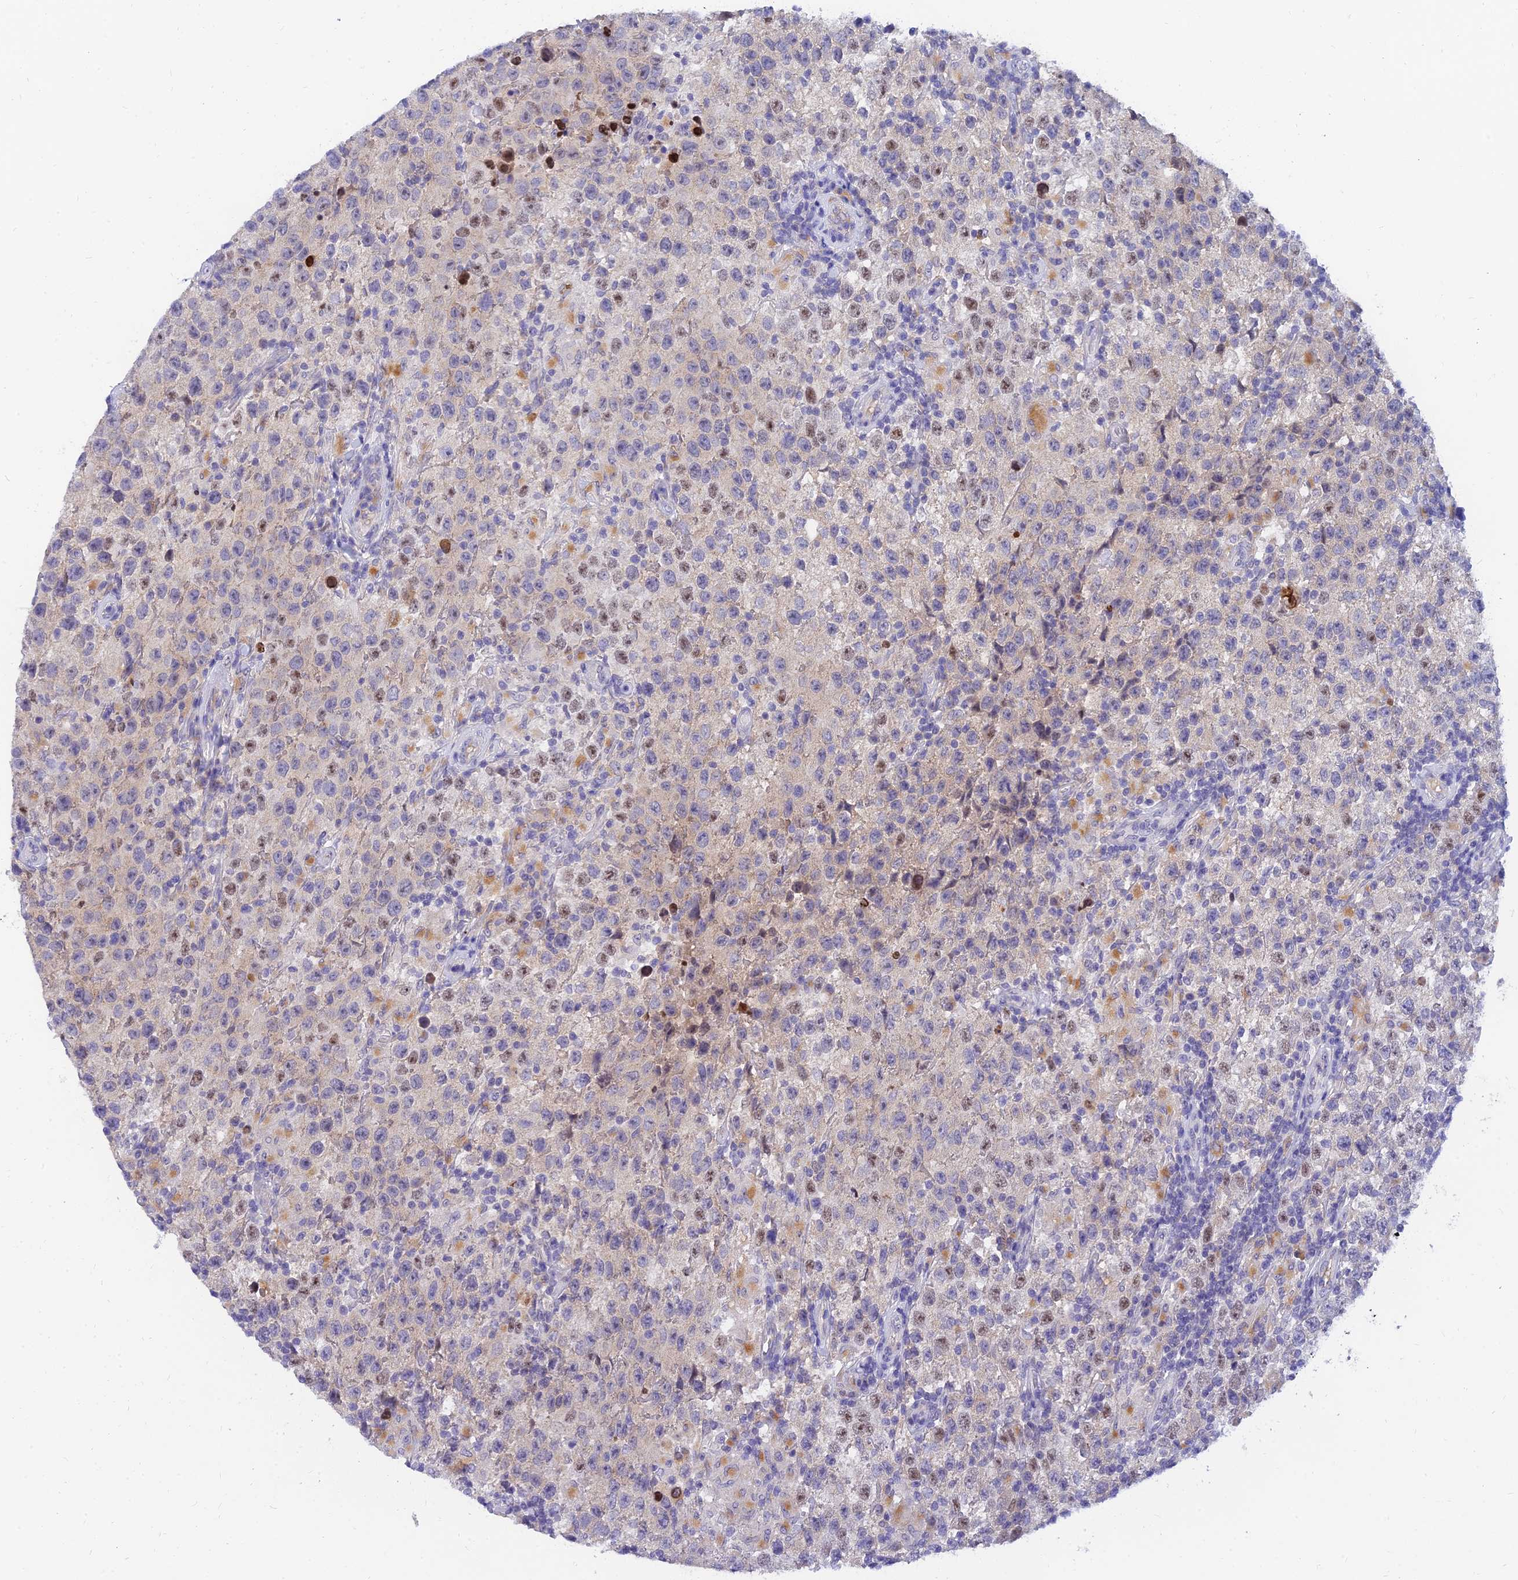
{"staining": {"intensity": "moderate", "quantity": "<25%", "location": "nuclear"}, "tissue": "testis cancer", "cell_type": "Tumor cells", "image_type": "cancer", "snomed": [{"axis": "morphology", "description": "Seminoma, NOS"}, {"axis": "morphology", "description": "Carcinoma, Embryonal, NOS"}, {"axis": "topography", "description": "Testis"}], "caption": "Testis seminoma was stained to show a protein in brown. There is low levels of moderate nuclear expression in approximately <25% of tumor cells.", "gene": "TMEM161B", "patient": {"sex": "male", "age": 41}}